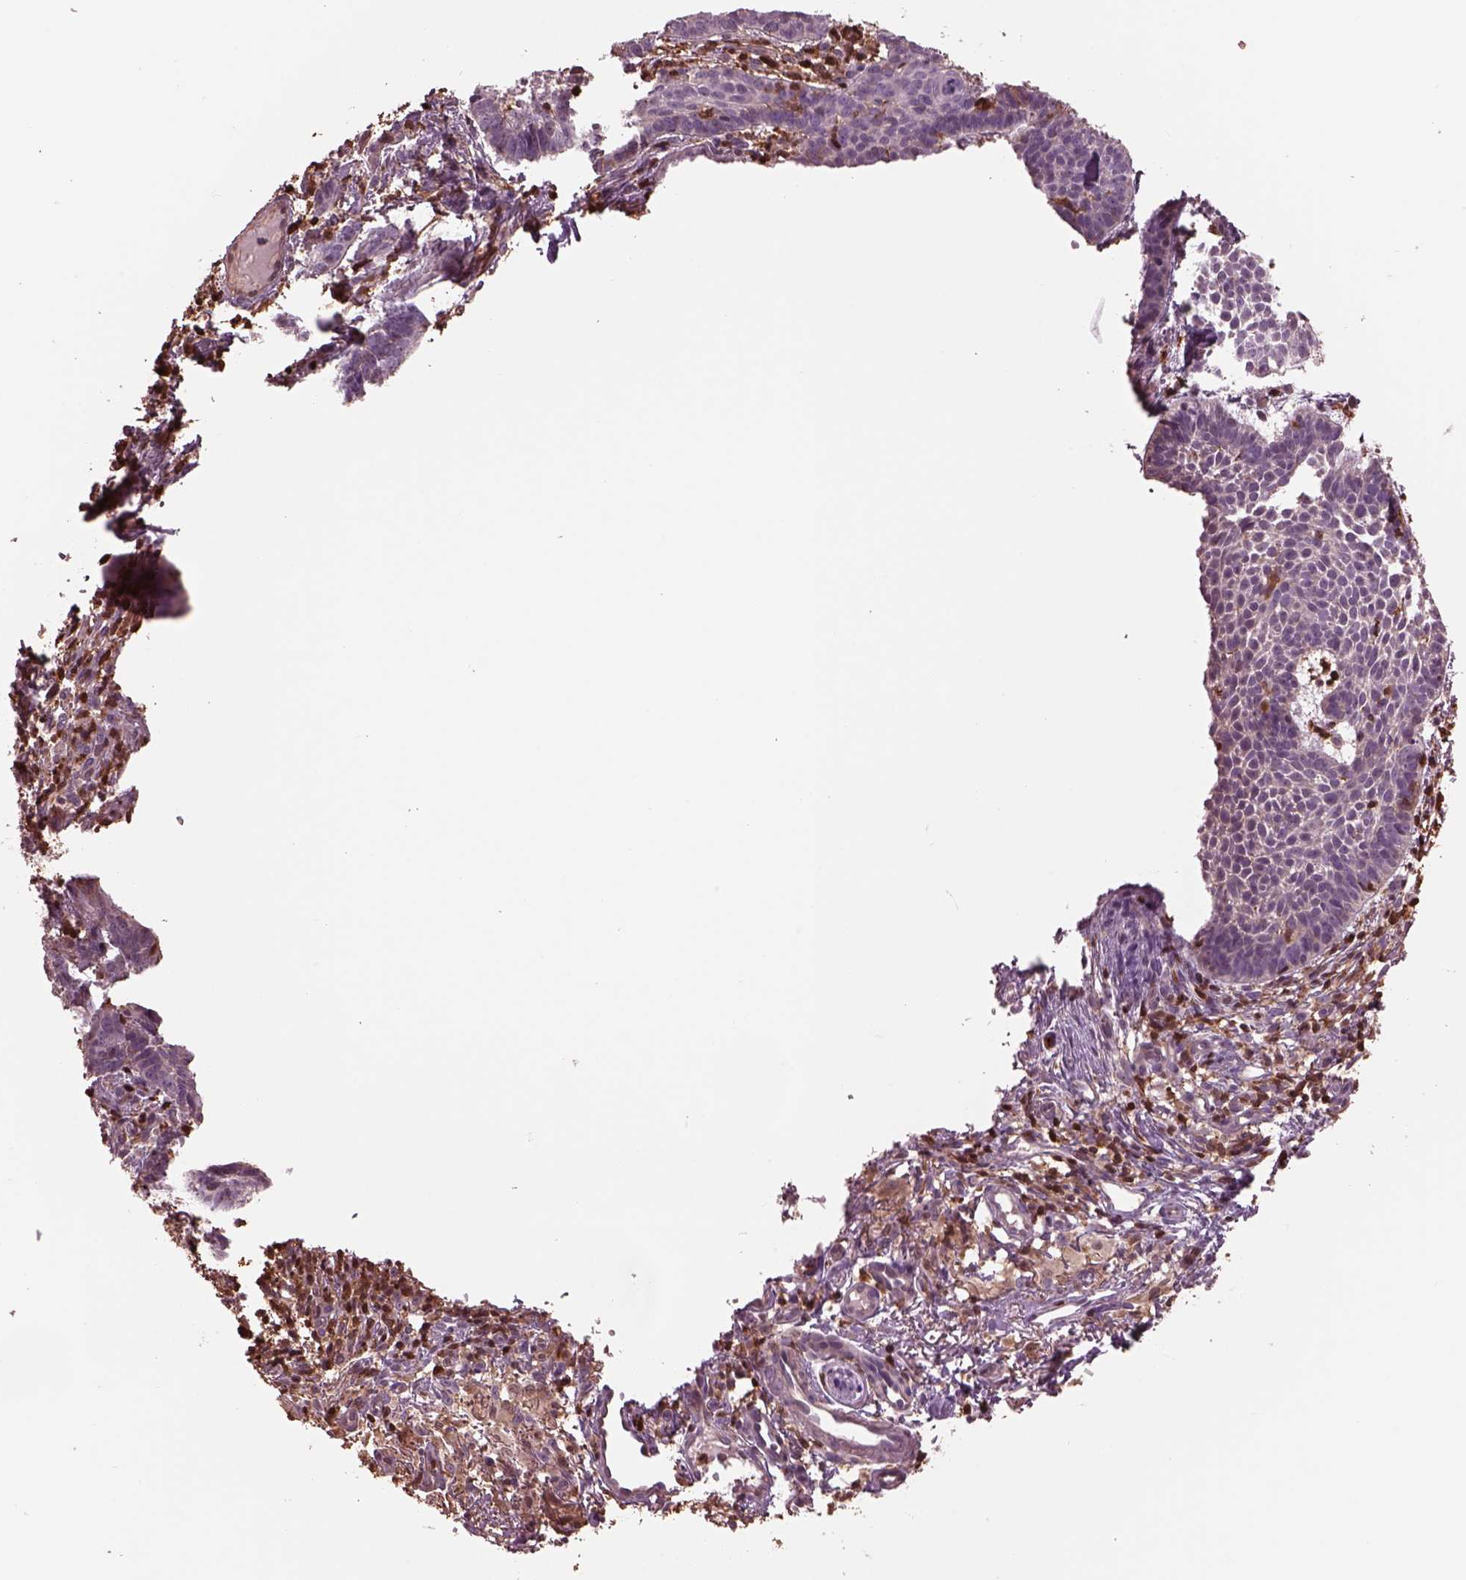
{"staining": {"intensity": "negative", "quantity": "none", "location": "none"}, "tissue": "skin cancer", "cell_type": "Tumor cells", "image_type": "cancer", "snomed": [{"axis": "morphology", "description": "Basal cell carcinoma"}, {"axis": "topography", "description": "Skin"}], "caption": "This is a photomicrograph of immunohistochemistry staining of skin cancer (basal cell carcinoma), which shows no staining in tumor cells.", "gene": "IL31RA", "patient": {"sex": "male", "age": 72}}